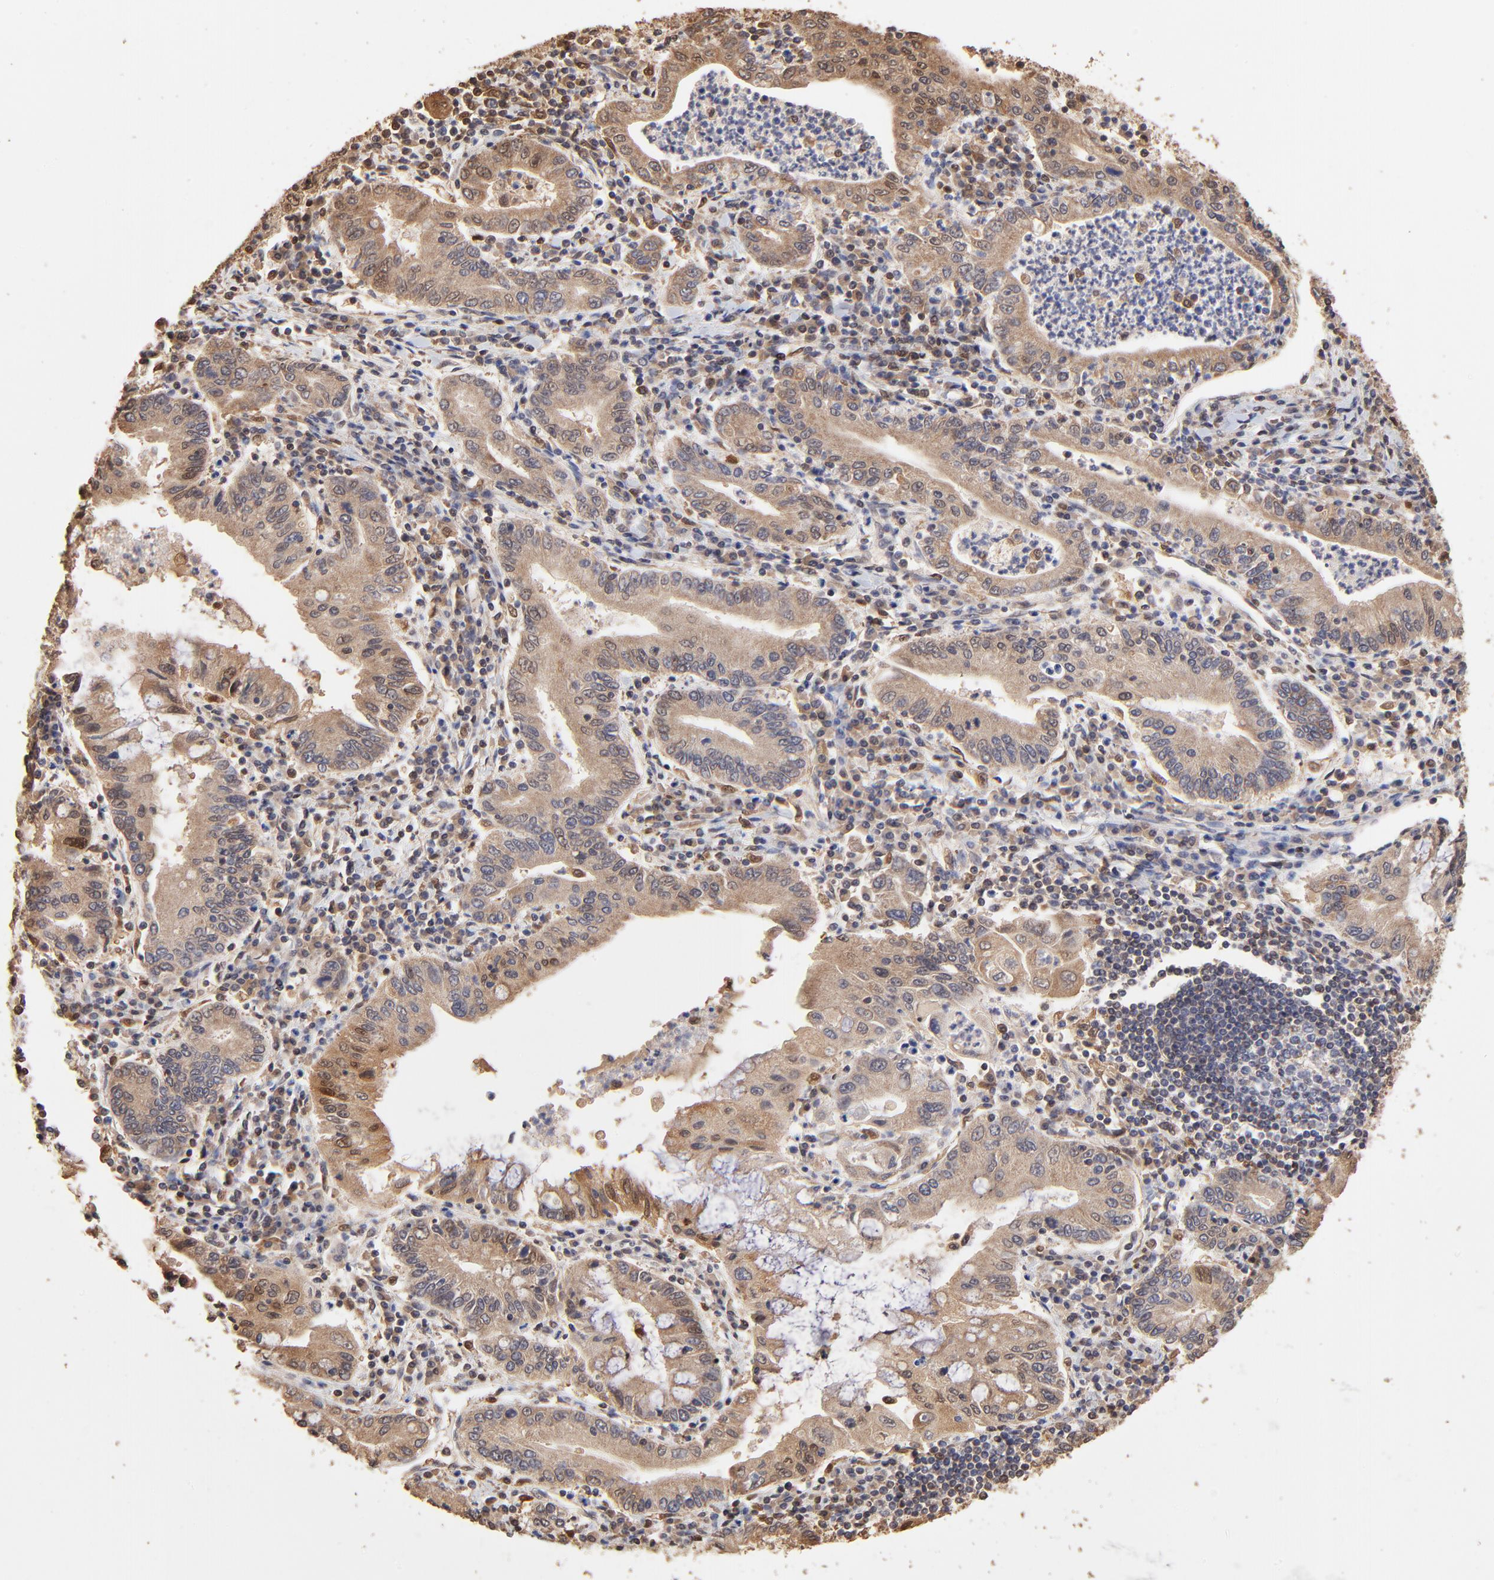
{"staining": {"intensity": "weak", "quantity": ">75%", "location": "cytoplasmic/membranous"}, "tissue": "stomach cancer", "cell_type": "Tumor cells", "image_type": "cancer", "snomed": [{"axis": "morphology", "description": "Normal tissue, NOS"}, {"axis": "morphology", "description": "Adenocarcinoma, NOS"}, {"axis": "topography", "description": "Esophagus"}, {"axis": "topography", "description": "Stomach, upper"}, {"axis": "topography", "description": "Peripheral nerve tissue"}], "caption": "The histopathology image demonstrates staining of adenocarcinoma (stomach), revealing weak cytoplasmic/membranous protein staining (brown color) within tumor cells.", "gene": "CASP1", "patient": {"sex": "male", "age": 62}}